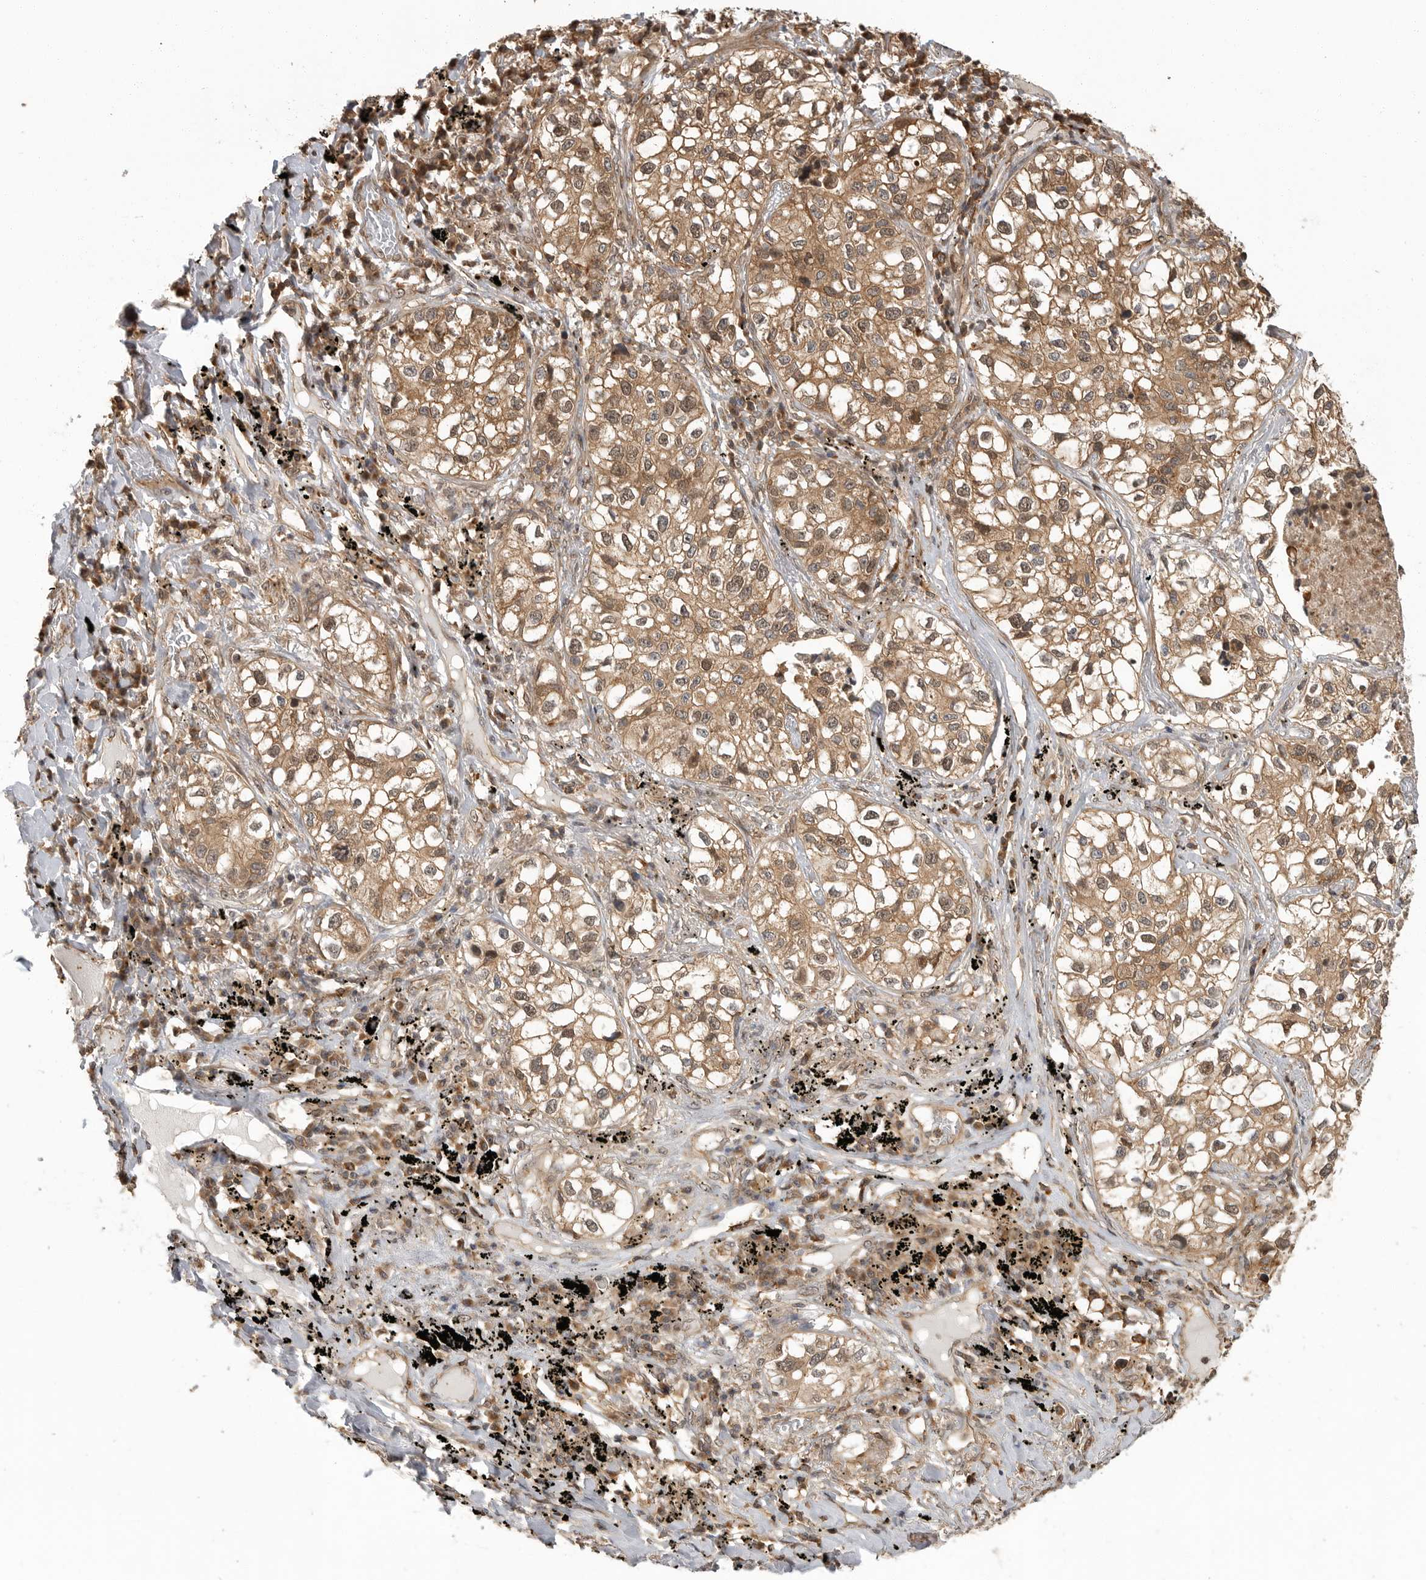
{"staining": {"intensity": "moderate", "quantity": ">75%", "location": "cytoplasmic/membranous,nuclear"}, "tissue": "lung cancer", "cell_type": "Tumor cells", "image_type": "cancer", "snomed": [{"axis": "morphology", "description": "Adenocarcinoma, NOS"}, {"axis": "topography", "description": "Lung"}], "caption": "A medium amount of moderate cytoplasmic/membranous and nuclear staining is identified in approximately >75% of tumor cells in lung cancer (adenocarcinoma) tissue.", "gene": "ERN1", "patient": {"sex": "male", "age": 63}}